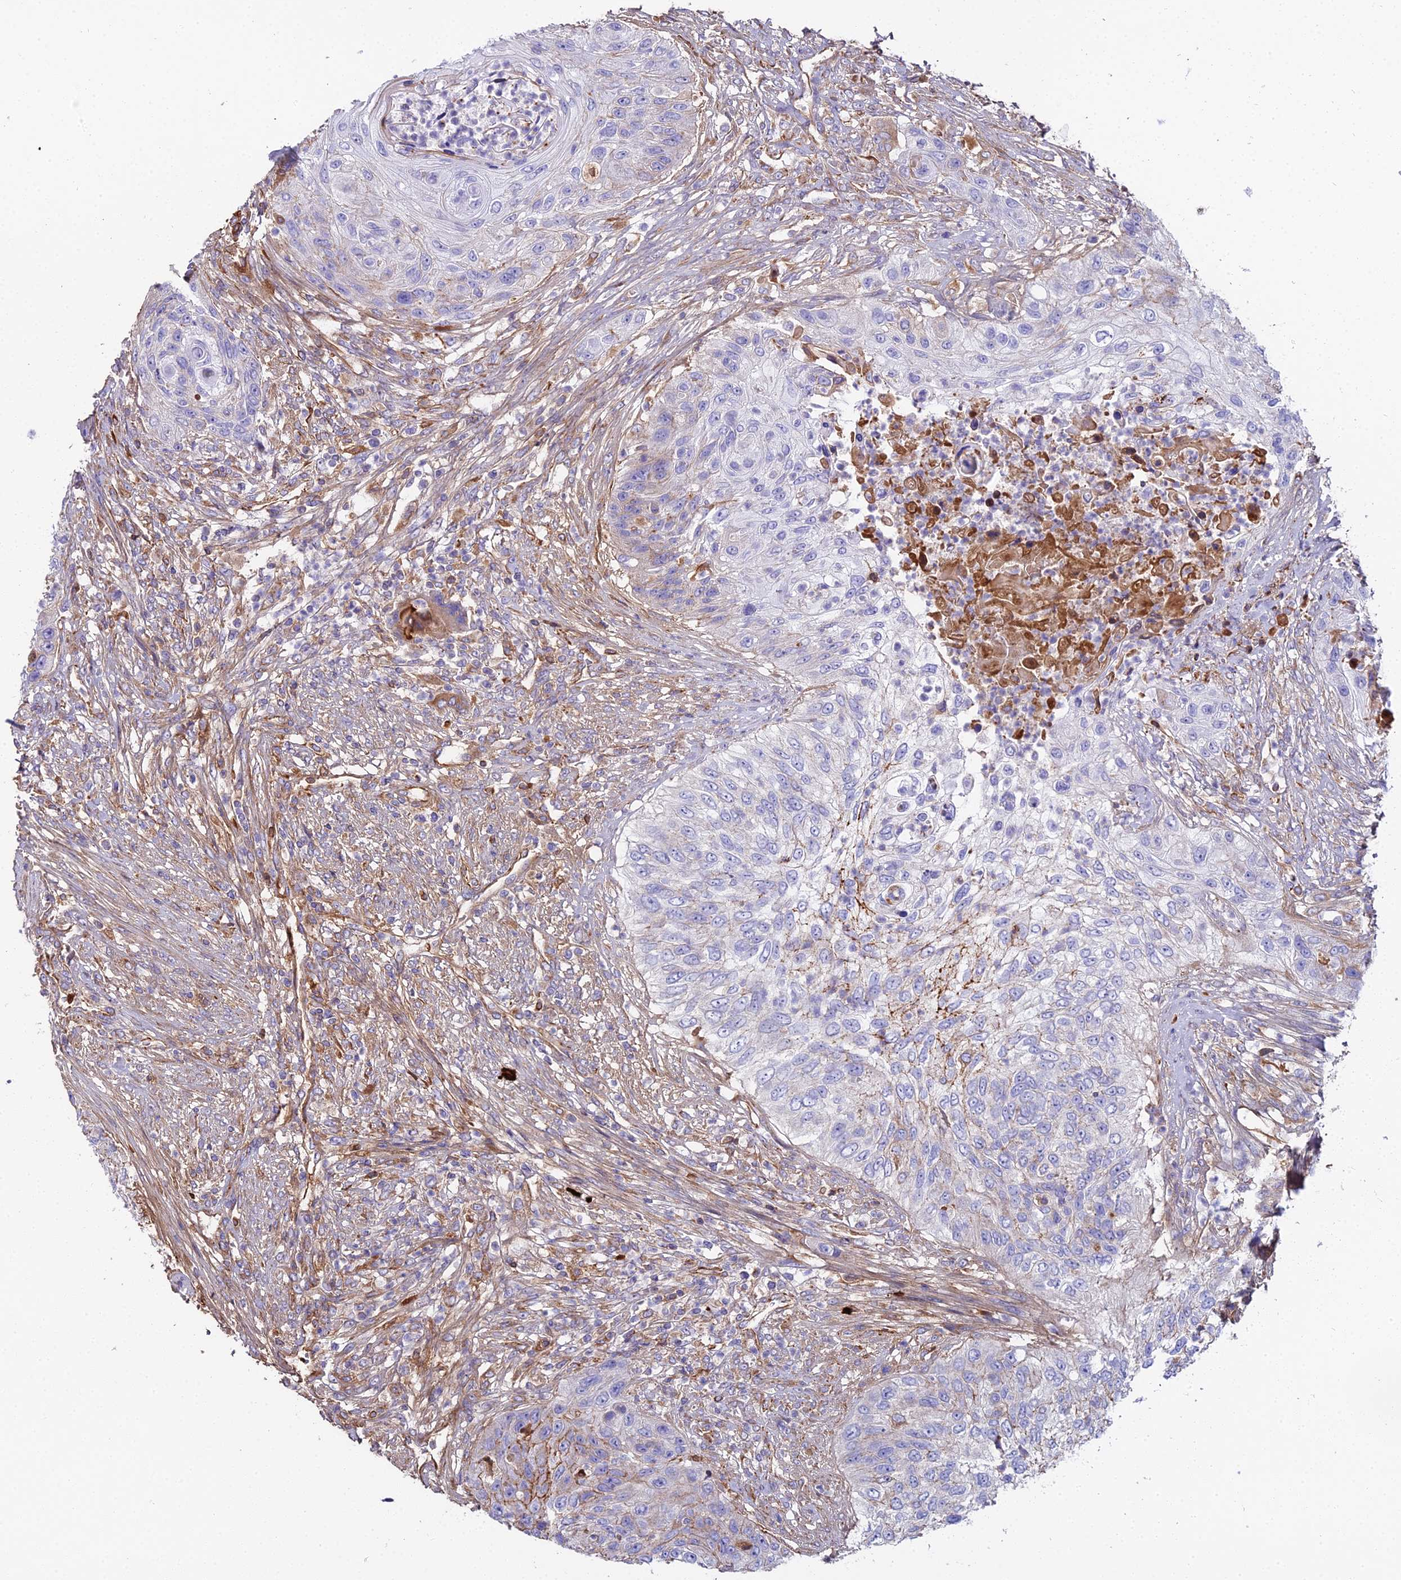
{"staining": {"intensity": "weak", "quantity": "<25%", "location": "cytoplasmic/membranous"}, "tissue": "urothelial cancer", "cell_type": "Tumor cells", "image_type": "cancer", "snomed": [{"axis": "morphology", "description": "Urothelial carcinoma, High grade"}, {"axis": "topography", "description": "Urinary bladder"}], "caption": "Photomicrograph shows no protein staining in tumor cells of high-grade urothelial carcinoma tissue.", "gene": "BEX4", "patient": {"sex": "female", "age": 60}}